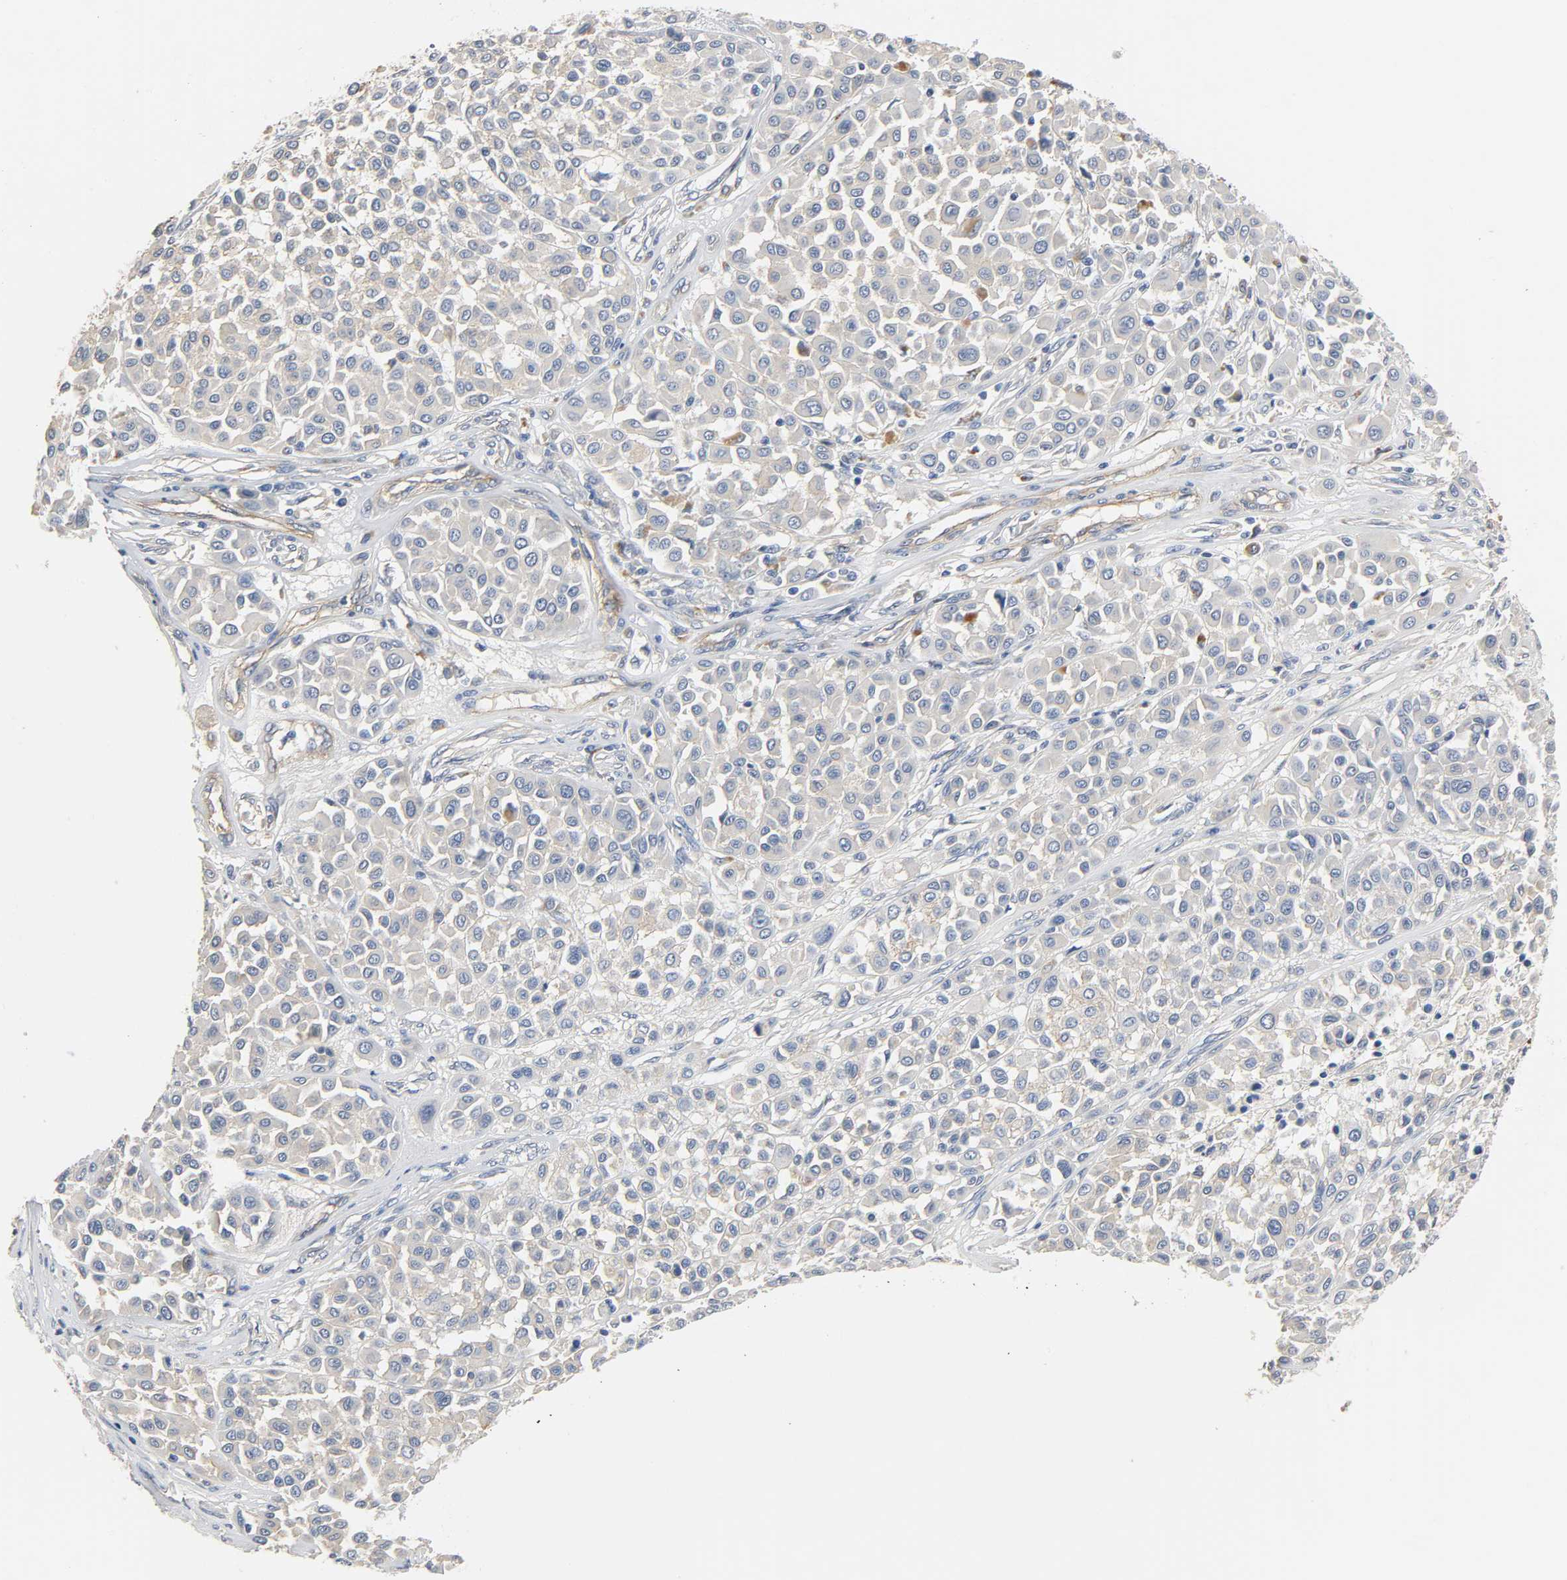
{"staining": {"intensity": "weak", "quantity": "25%-75%", "location": "cytoplasmic/membranous"}, "tissue": "melanoma", "cell_type": "Tumor cells", "image_type": "cancer", "snomed": [{"axis": "morphology", "description": "Malignant melanoma, Metastatic site"}, {"axis": "topography", "description": "Soft tissue"}], "caption": "There is low levels of weak cytoplasmic/membranous positivity in tumor cells of melanoma, as demonstrated by immunohistochemical staining (brown color).", "gene": "ARPC1A", "patient": {"sex": "male", "age": 41}}